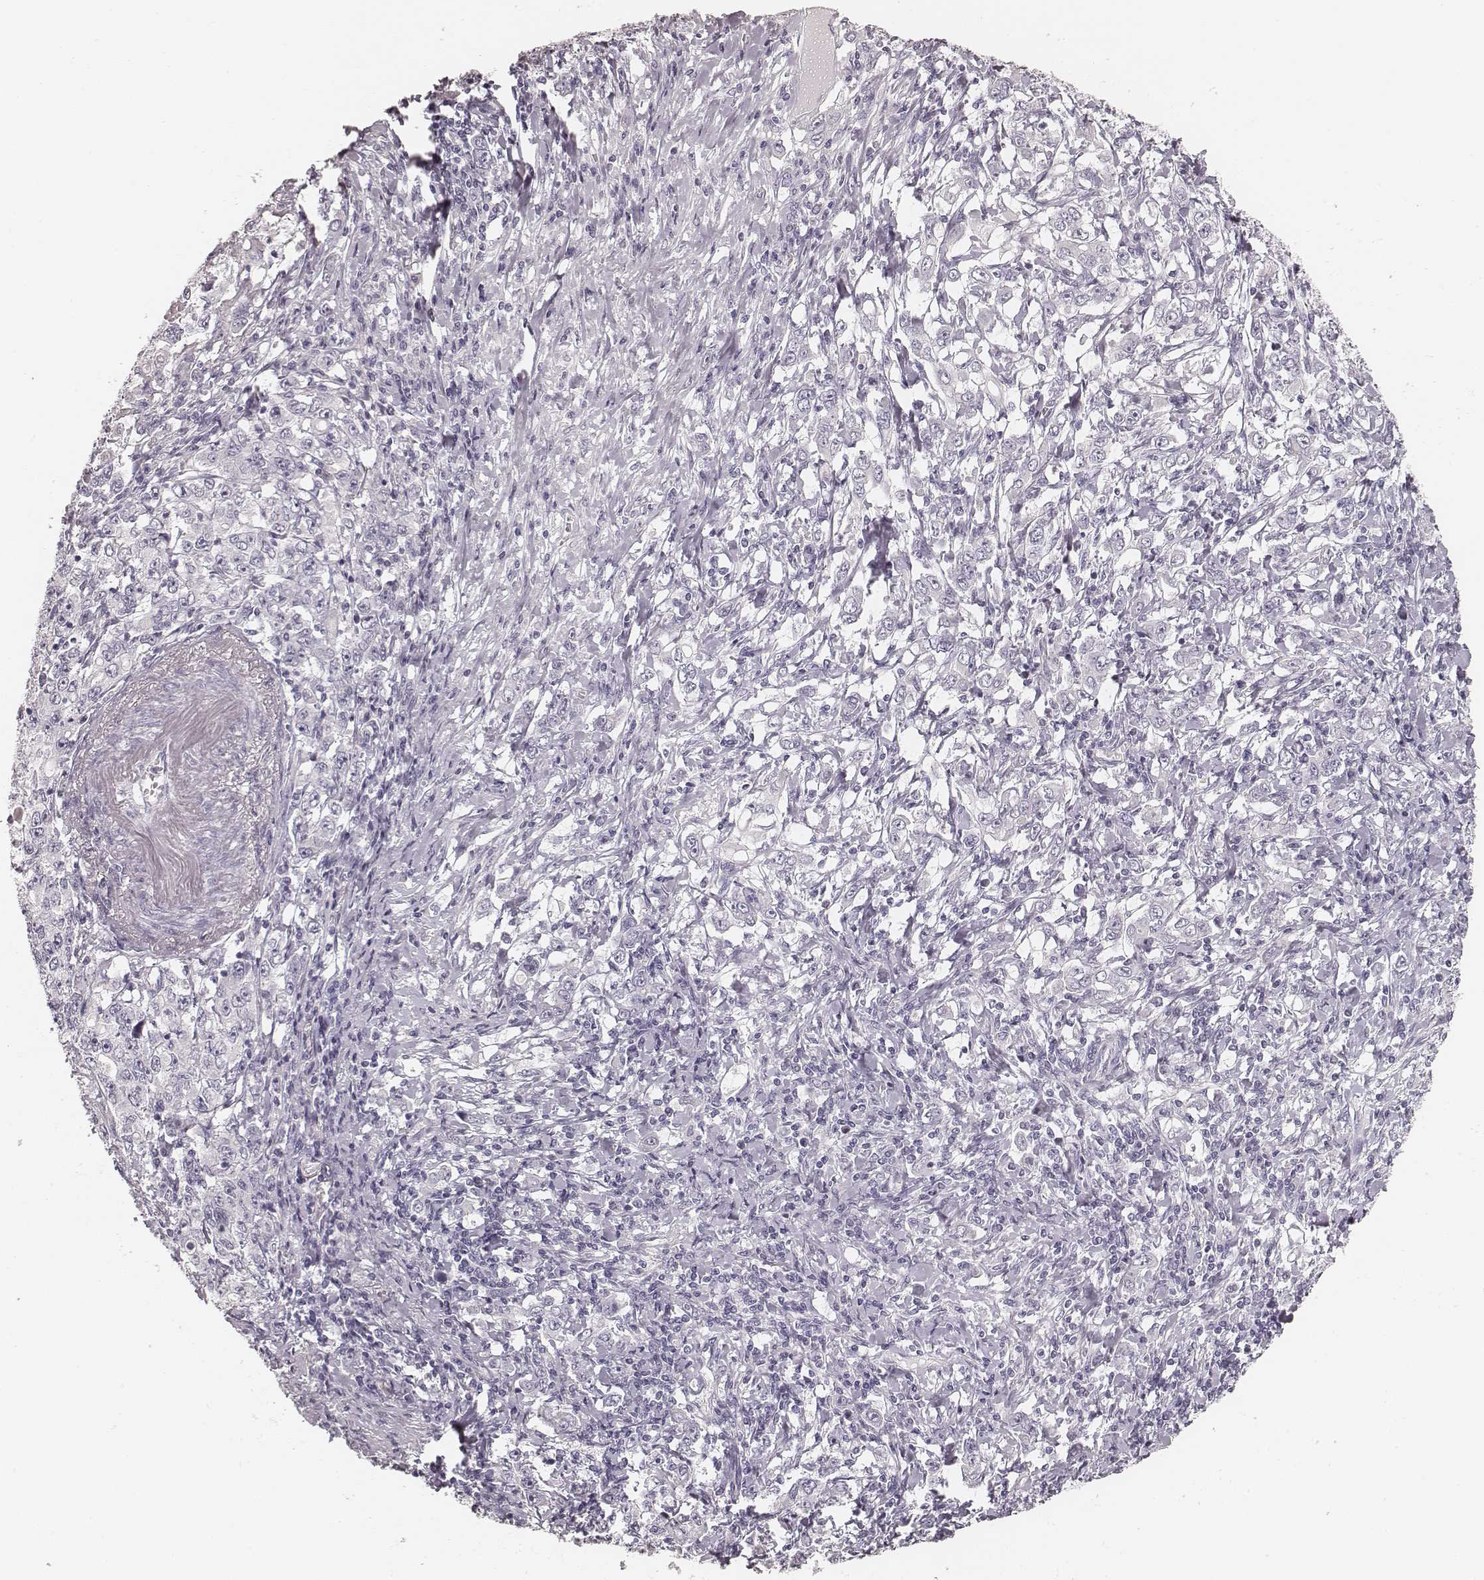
{"staining": {"intensity": "negative", "quantity": "none", "location": "none"}, "tissue": "stomach cancer", "cell_type": "Tumor cells", "image_type": "cancer", "snomed": [{"axis": "morphology", "description": "Adenocarcinoma, NOS"}, {"axis": "topography", "description": "Stomach, lower"}], "caption": "There is no significant positivity in tumor cells of stomach adenocarcinoma.", "gene": "HNF4G", "patient": {"sex": "female", "age": 72}}